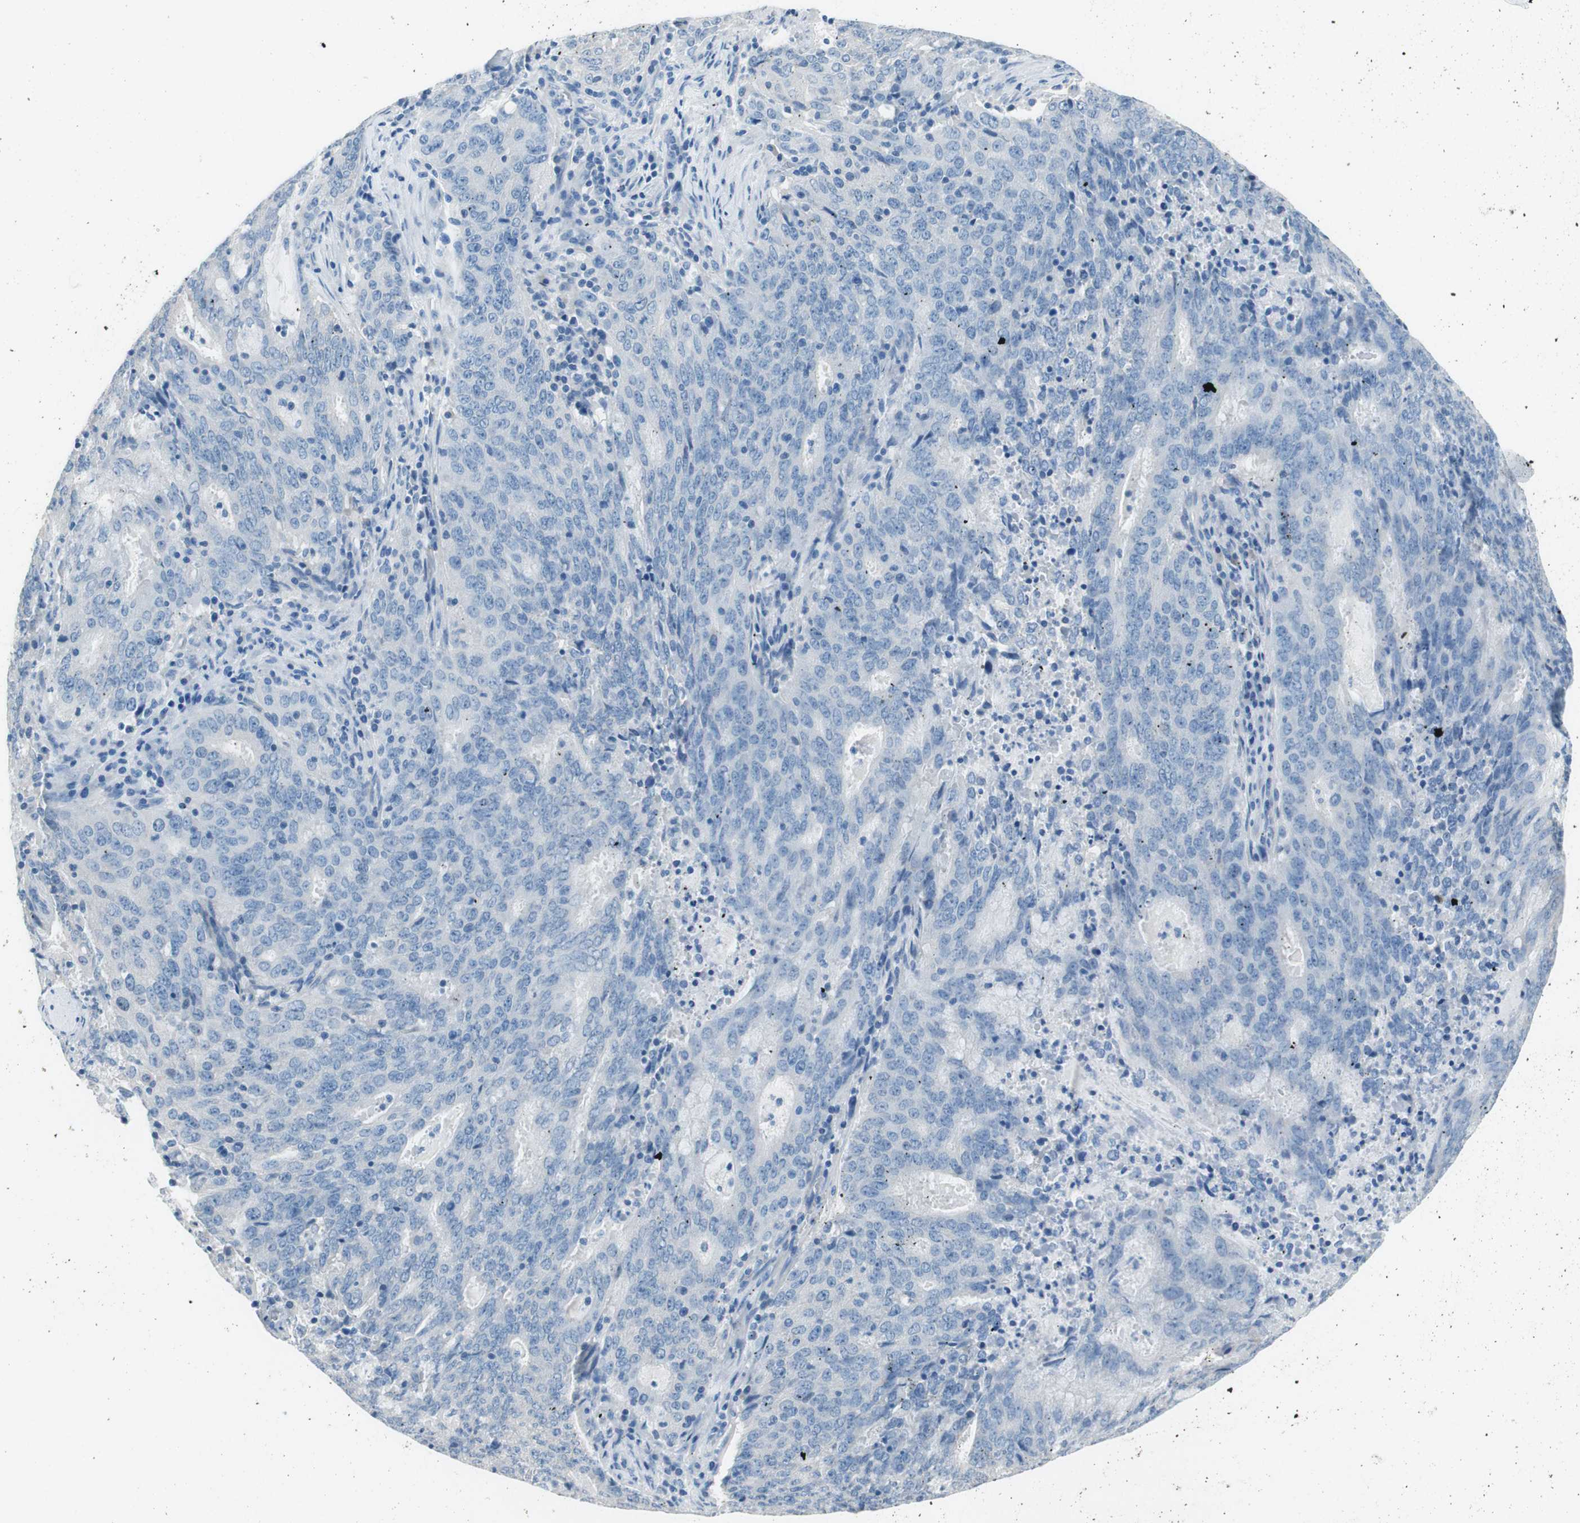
{"staining": {"intensity": "negative", "quantity": "none", "location": "none"}, "tissue": "cervical cancer", "cell_type": "Tumor cells", "image_type": "cancer", "snomed": [{"axis": "morphology", "description": "Adenocarcinoma, NOS"}, {"axis": "topography", "description": "Cervix"}], "caption": "A histopathology image of cervical cancer (adenocarcinoma) stained for a protein demonstrates no brown staining in tumor cells. (IHC, brightfield microscopy, high magnification).", "gene": "EVA1A", "patient": {"sex": "female", "age": 44}}